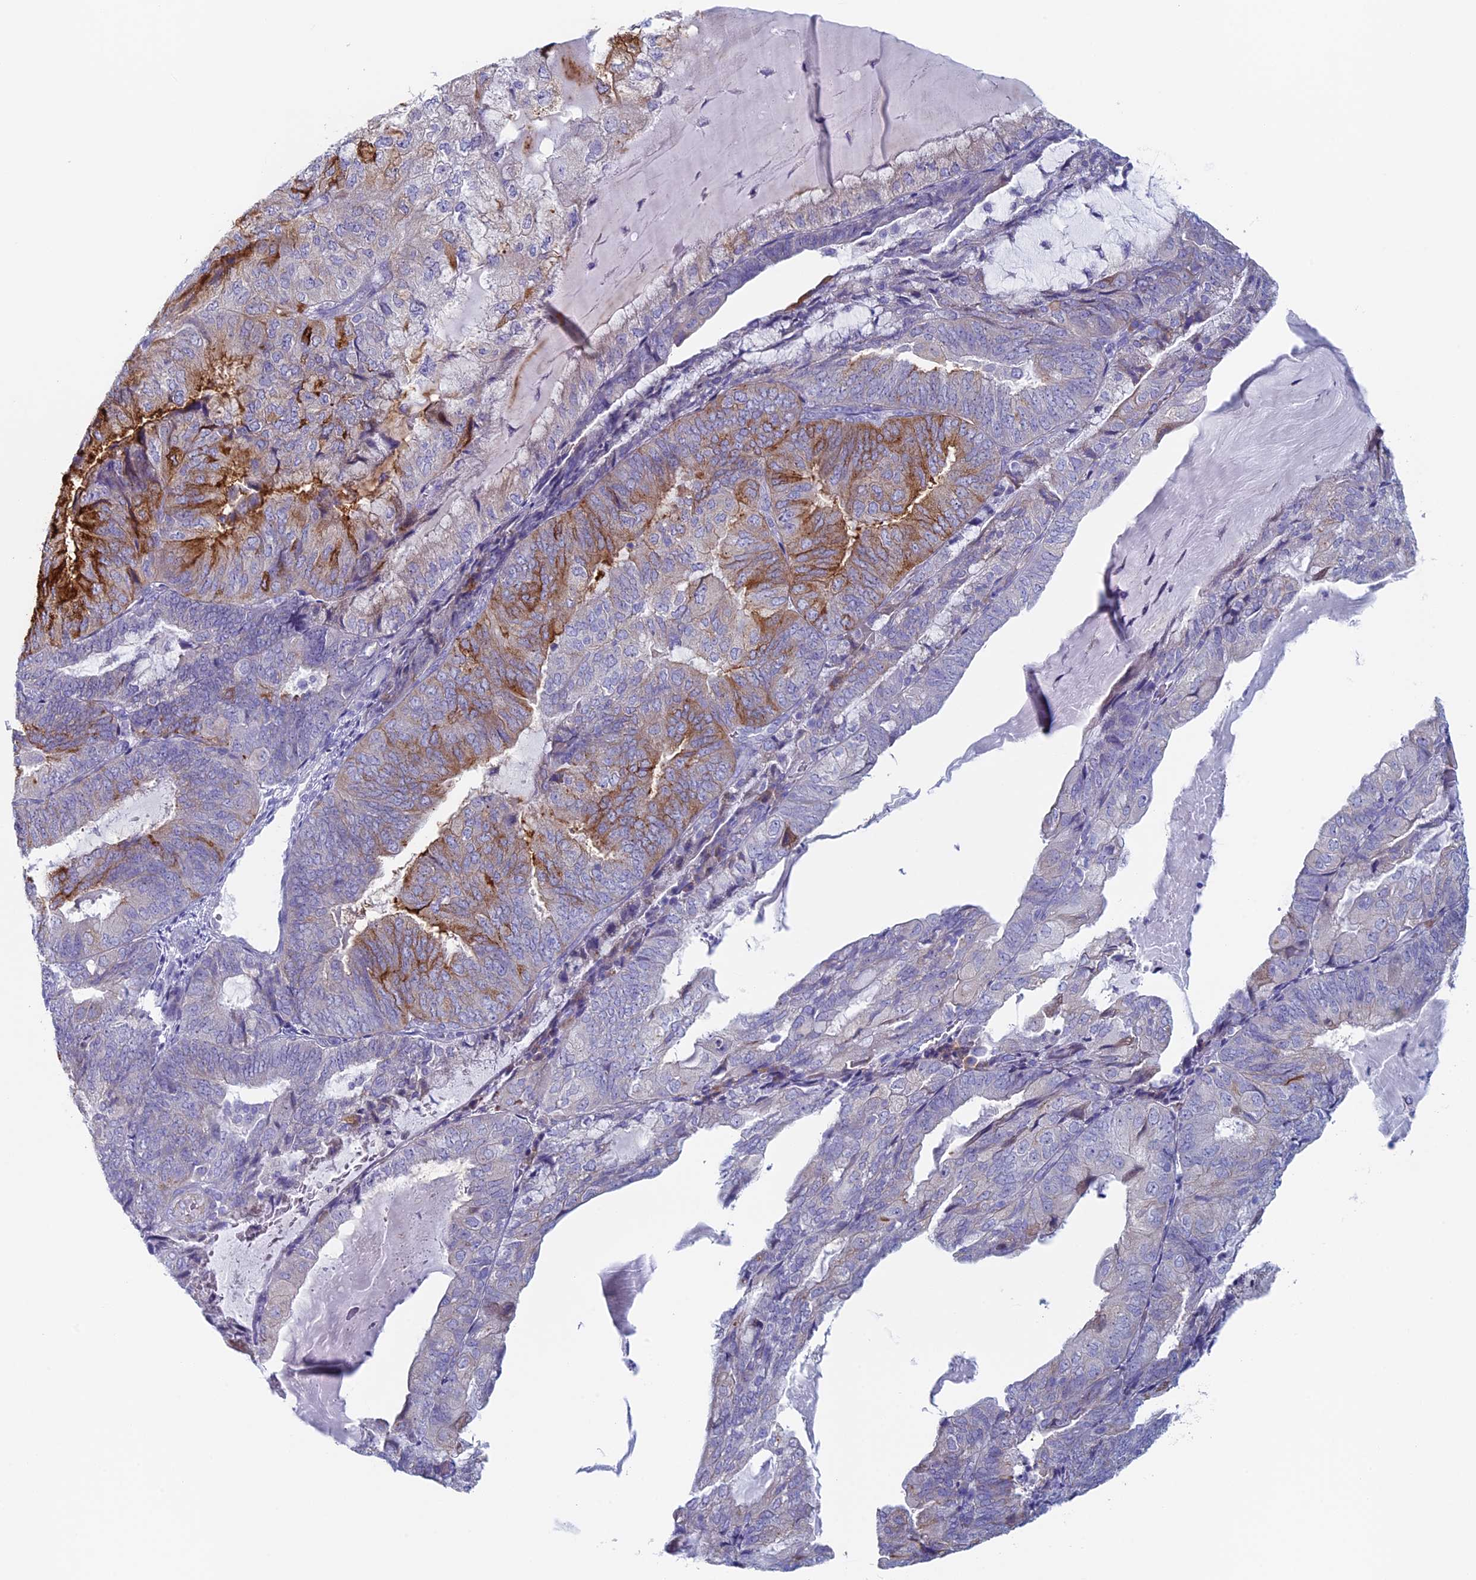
{"staining": {"intensity": "strong", "quantity": "<25%", "location": "cytoplasmic/membranous"}, "tissue": "endometrial cancer", "cell_type": "Tumor cells", "image_type": "cancer", "snomed": [{"axis": "morphology", "description": "Adenocarcinoma, NOS"}, {"axis": "topography", "description": "Endometrium"}], "caption": "A brown stain labels strong cytoplasmic/membranous expression of a protein in human adenocarcinoma (endometrial) tumor cells.", "gene": "MAGEB6", "patient": {"sex": "female", "age": 81}}